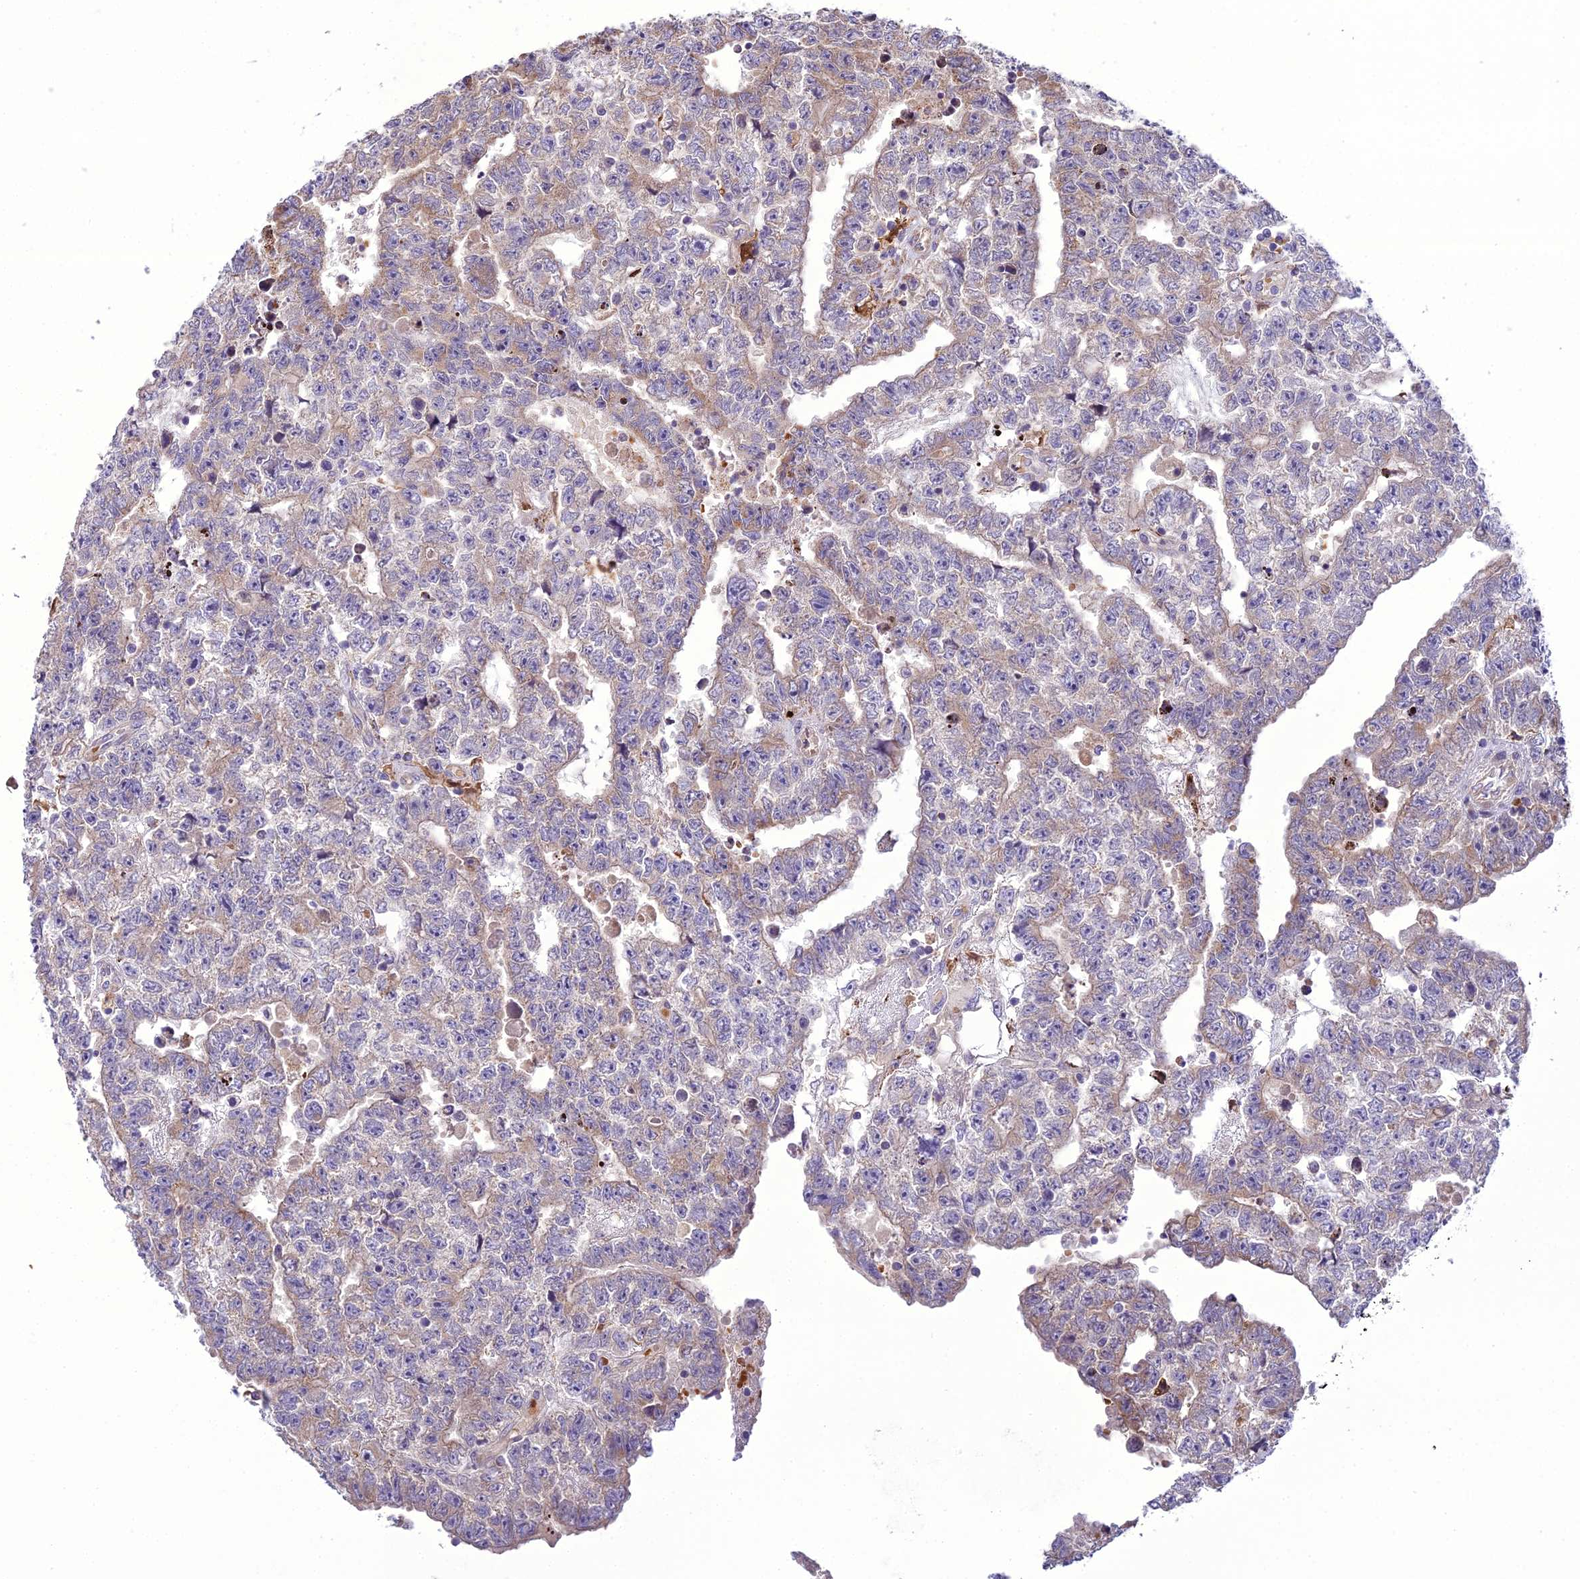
{"staining": {"intensity": "weak", "quantity": "<25%", "location": "cytoplasmic/membranous"}, "tissue": "testis cancer", "cell_type": "Tumor cells", "image_type": "cancer", "snomed": [{"axis": "morphology", "description": "Carcinoma, Embryonal, NOS"}, {"axis": "topography", "description": "Testis"}], "caption": "DAB immunohistochemical staining of human embryonal carcinoma (testis) demonstrates no significant staining in tumor cells. (DAB immunohistochemistry, high magnification).", "gene": "TBC1D24", "patient": {"sex": "male", "age": 25}}